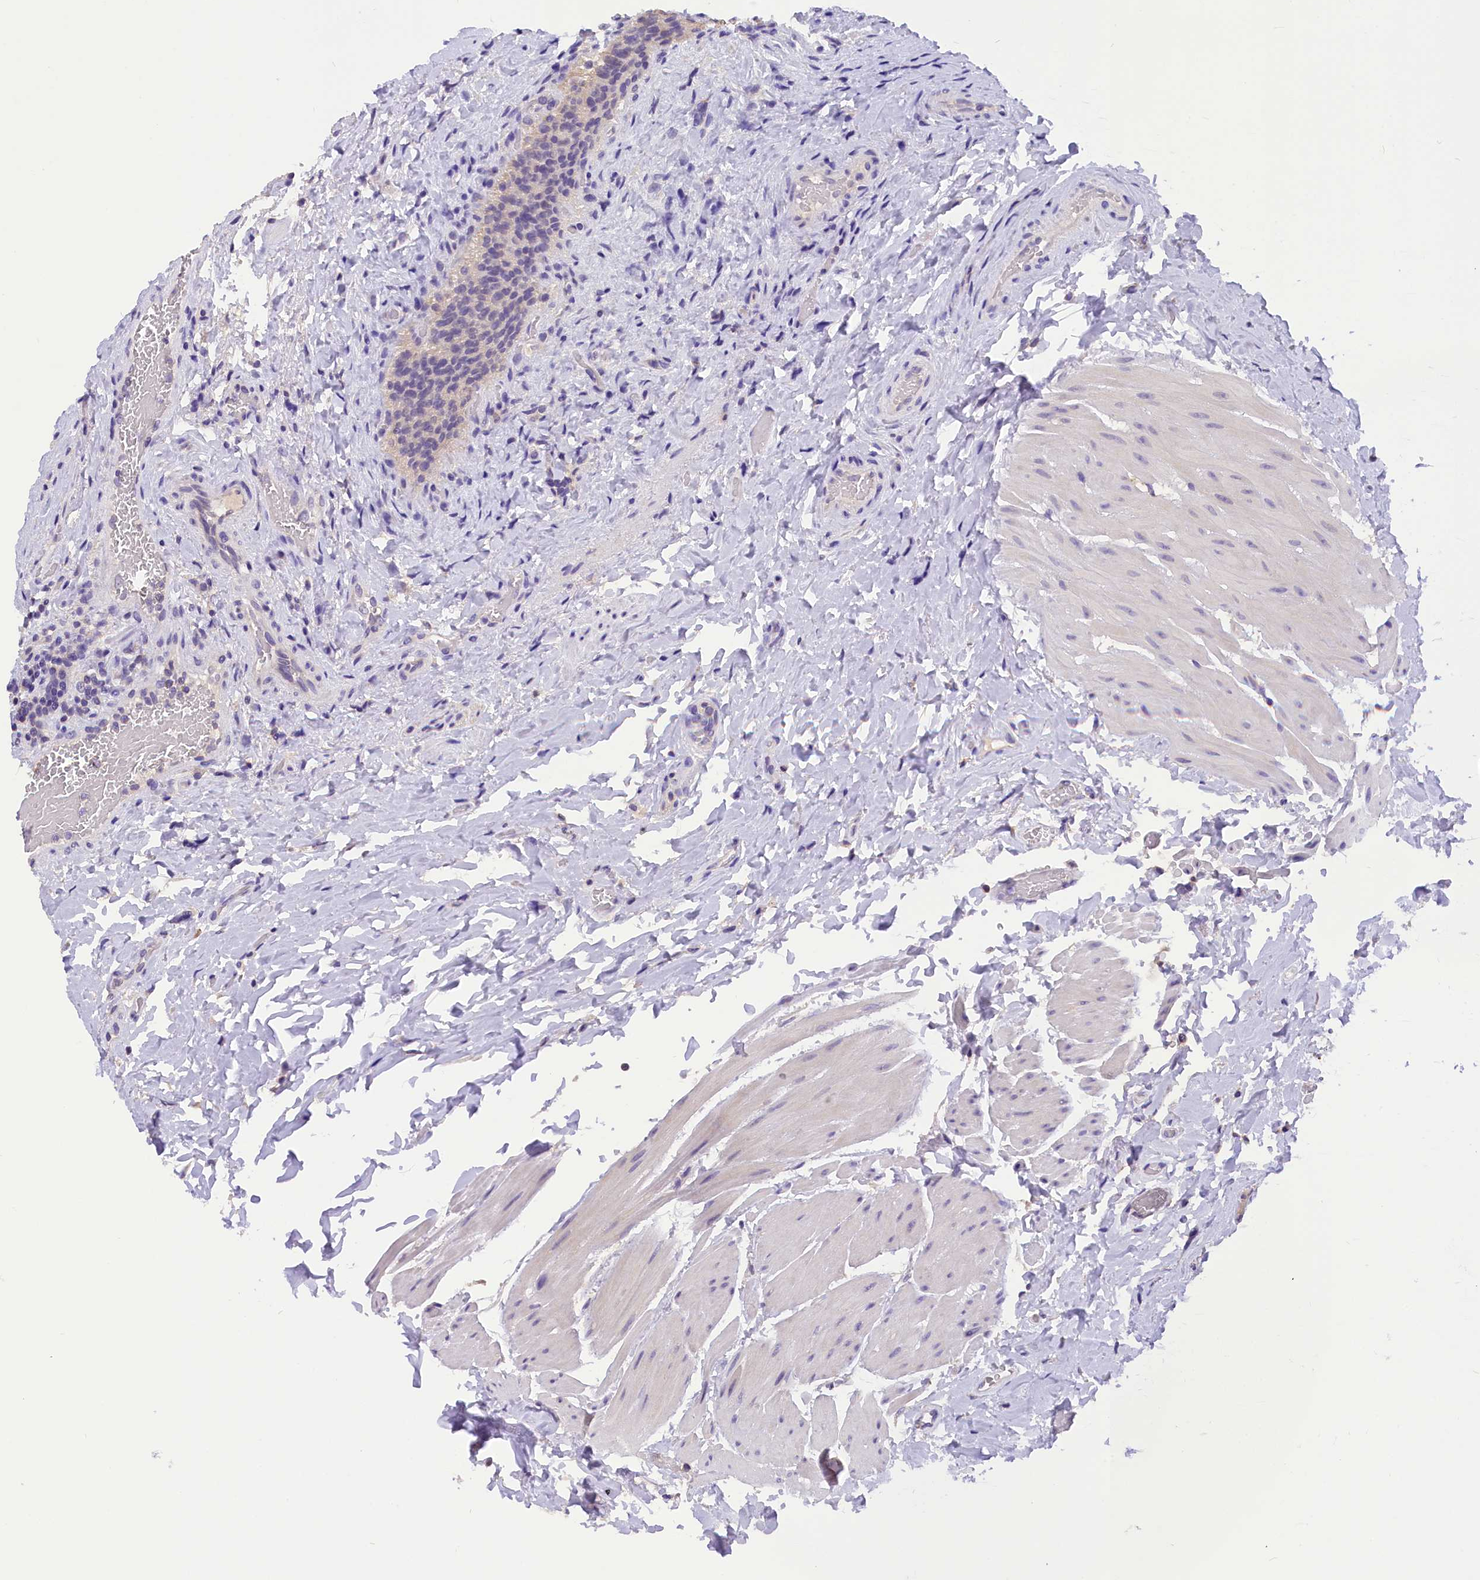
{"staining": {"intensity": "weak", "quantity": "<25%", "location": "cytoplasmic/membranous"}, "tissue": "urinary bladder", "cell_type": "Urothelial cells", "image_type": "normal", "snomed": [{"axis": "morphology", "description": "Normal tissue, NOS"}, {"axis": "morphology", "description": "Inflammation, NOS"}, {"axis": "topography", "description": "Urinary bladder"}], "caption": "Immunohistochemistry (IHC) histopathology image of unremarkable urinary bladder: human urinary bladder stained with DAB (3,3'-diaminobenzidine) exhibits no significant protein positivity in urothelial cells.", "gene": "AP3B2", "patient": {"sex": "male", "age": 64}}